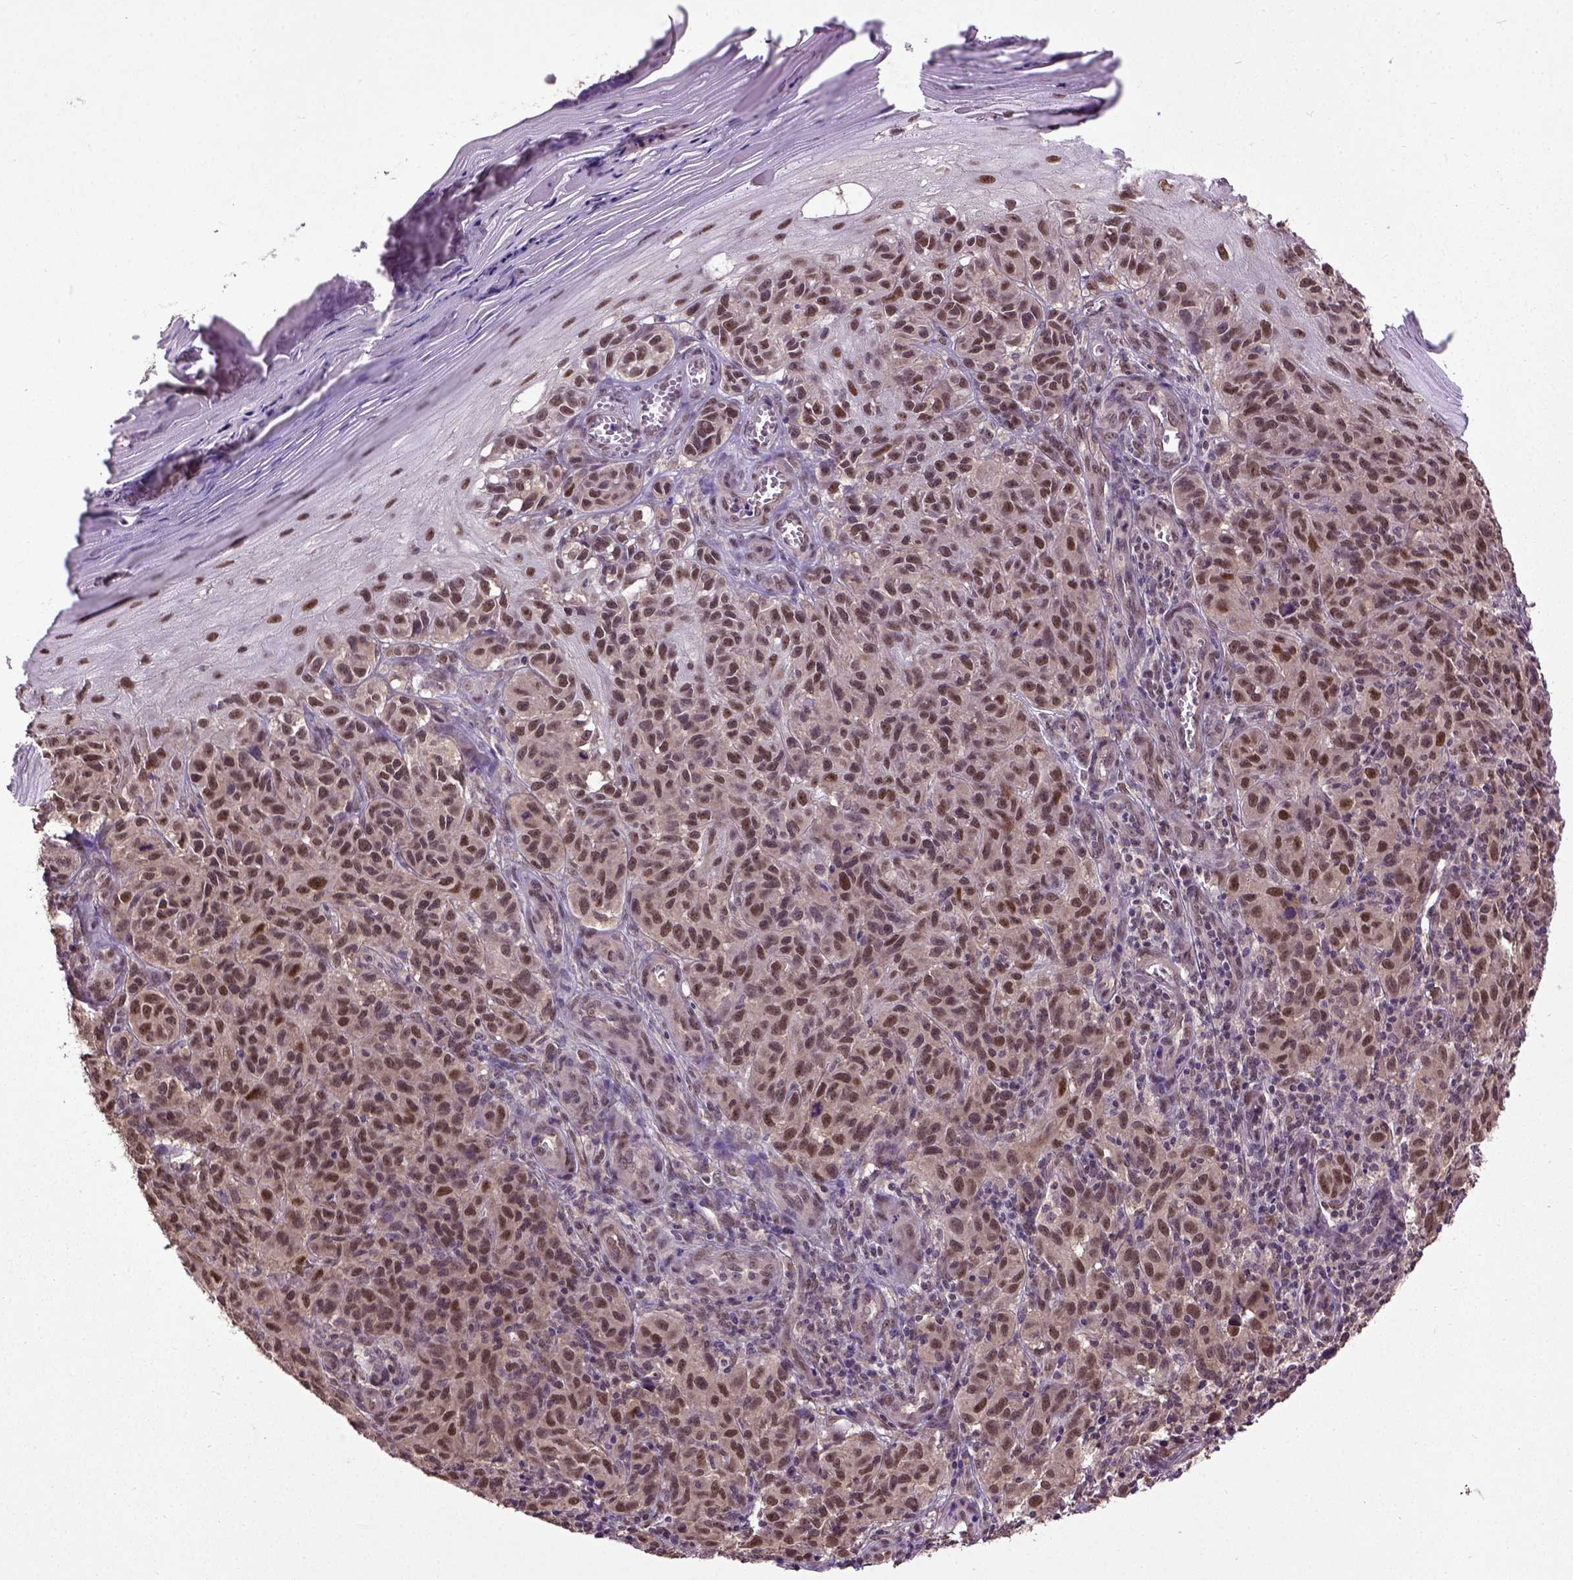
{"staining": {"intensity": "moderate", "quantity": ">75%", "location": "nuclear"}, "tissue": "melanoma", "cell_type": "Tumor cells", "image_type": "cancer", "snomed": [{"axis": "morphology", "description": "Malignant melanoma, NOS"}, {"axis": "topography", "description": "Skin"}], "caption": "Moderate nuclear staining is seen in about >75% of tumor cells in malignant melanoma. (DAB (3,3'-diaminobenzidine) IHC, brown staining for protein, blue staining for nuclei).", "gene": "UBA3", "patient": {"sex": "female", "age": 53}}